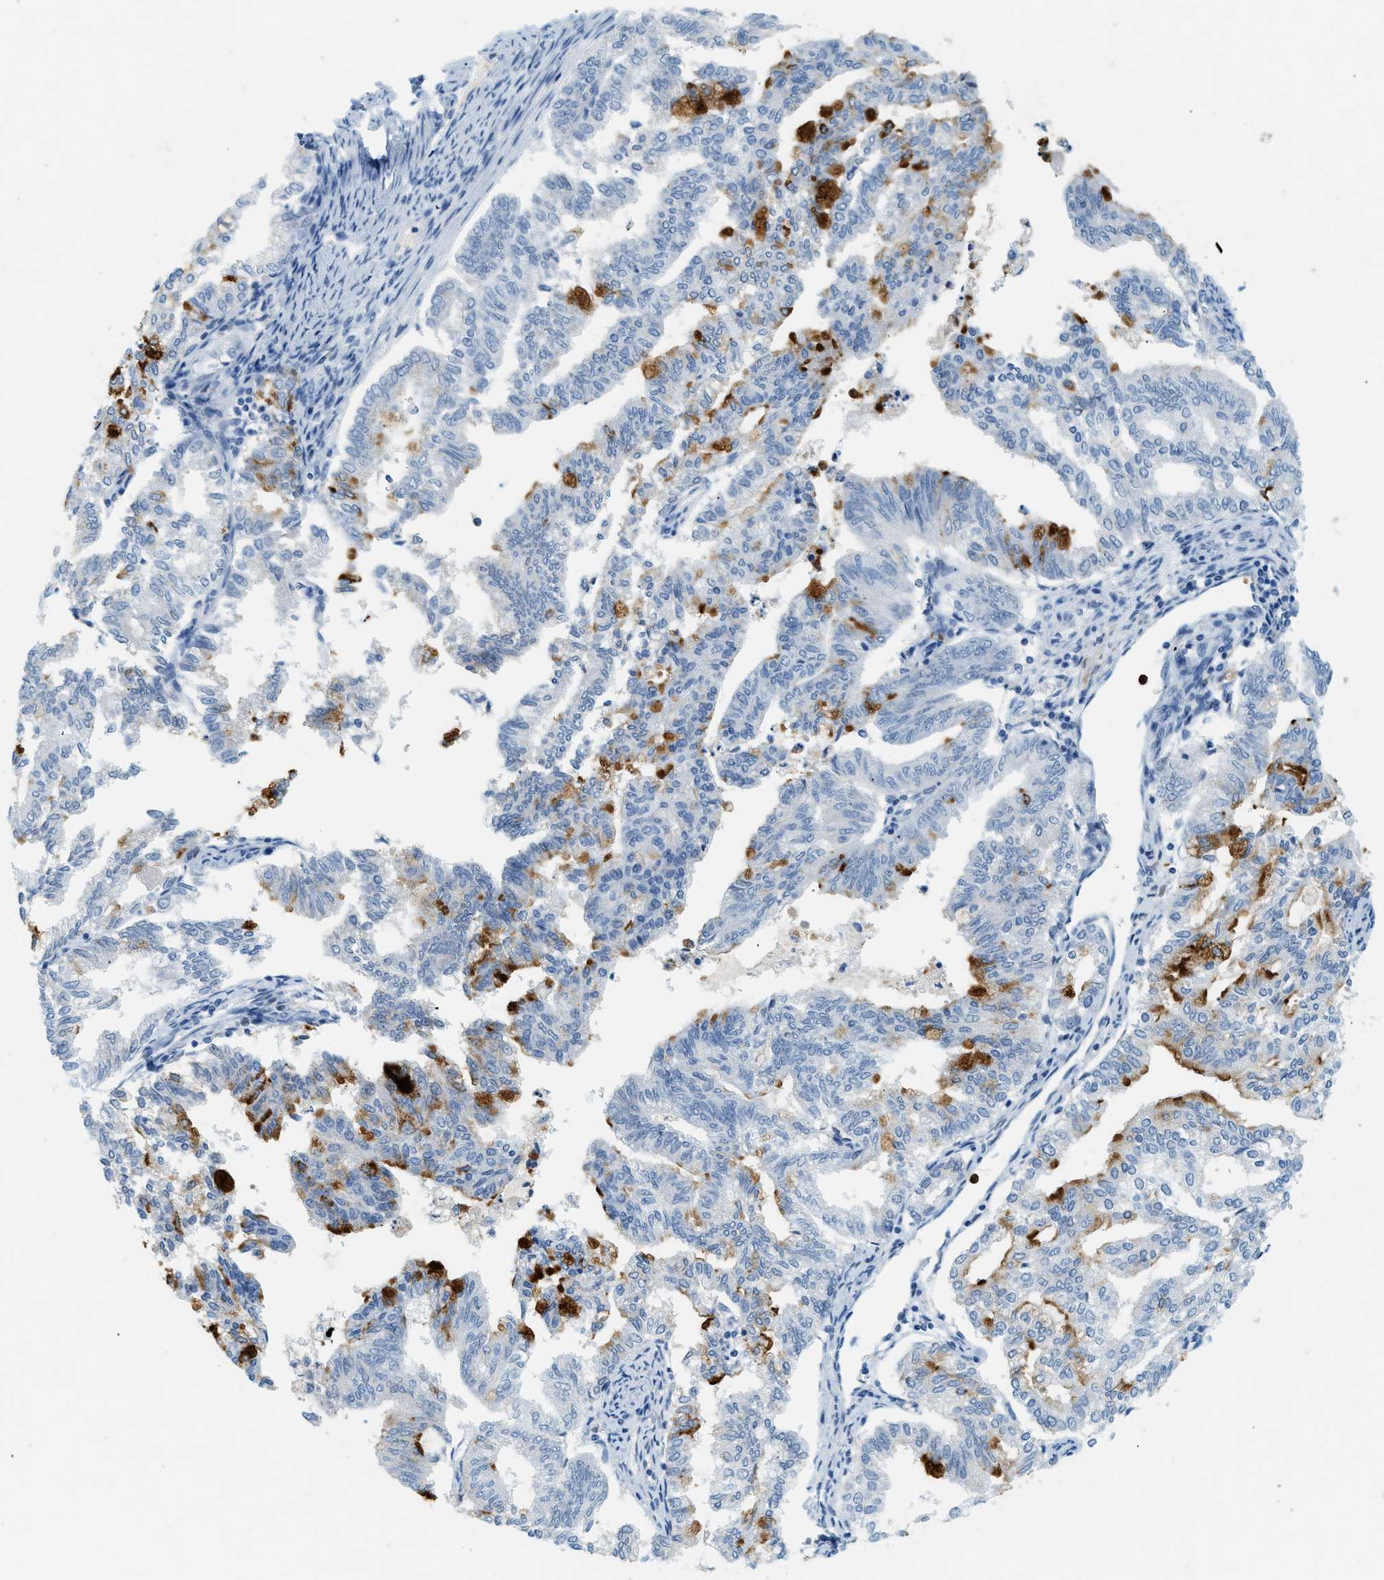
{"staining": {"intensity": "strong", "quantity": "<25%", "location": "cytoplasmic/membranous"}, "tissue": "endometrial cancer", "cell_type": "Tumor cells", "image_type": "cancer", "snomed": [{"axis": "morphology", "description": "Adenocarcinoma, NOS"}, {"axis": "topography", "description": "Endometrium"}], "caption": "Strong cytoplasmic/membranous staining for a protein is appreciated in about <25% of tumor cells of endometrial adenocarcinoma using IHC.", "gene": "LCN2", "patient": {"sex": "female", "age": 79}}